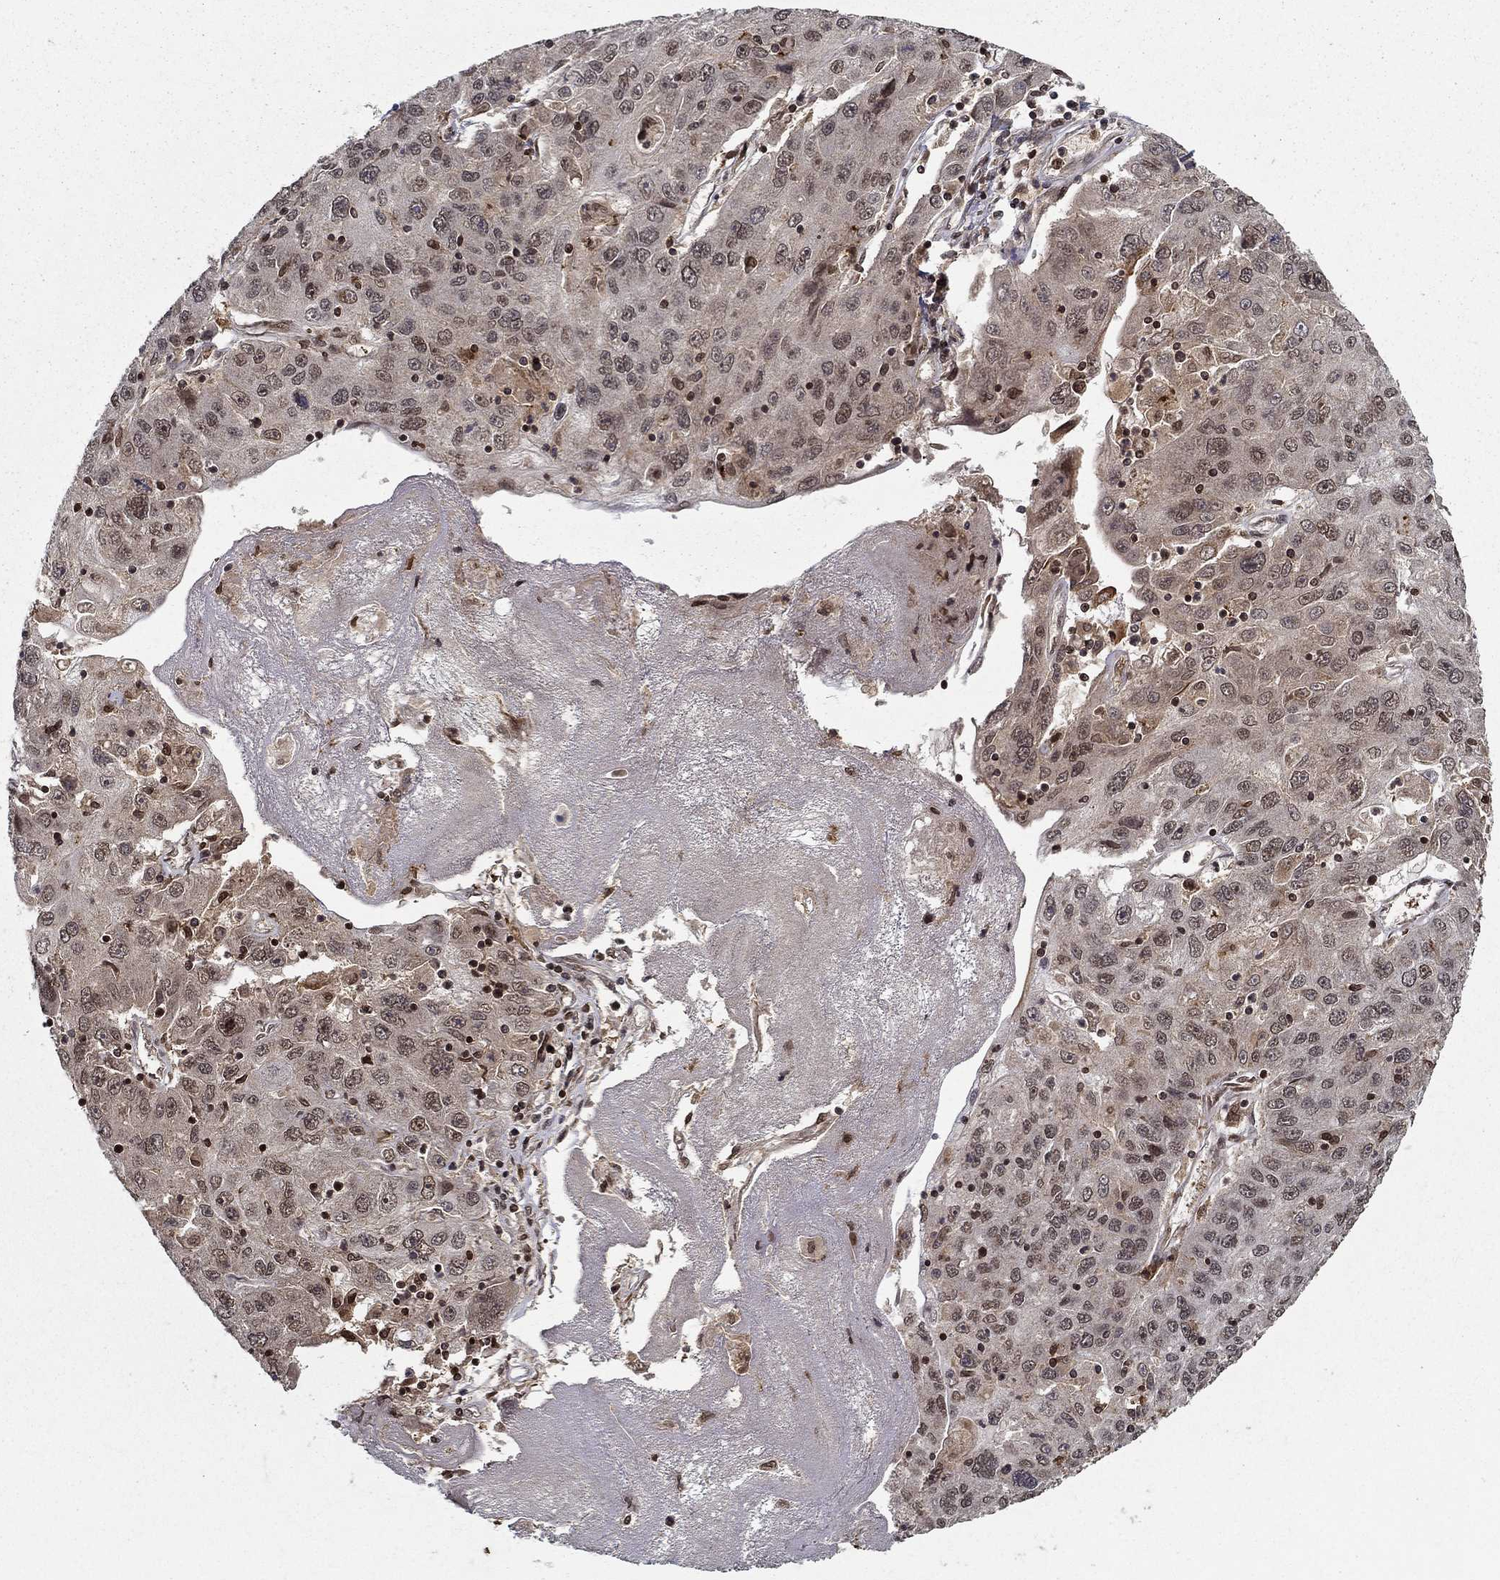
{"staining": {"intensity": "negative", "quantity": "none", "location": "none"}, "tissue": "stomach cancer", "cell_type": "Tumor cells", "image_type": "cancer", "snomed": [{"axis": "morphology", "description": "Adenocarcinoma, NOS"}, {"axis": "topography", "description": "Stomach"}], "caption": "The micrograph exhibits no staining of tumor cells in adenocarcinoma (stomach).", "gene": "CDCA7L", "patient": {"sex": "male", "age": 56}}